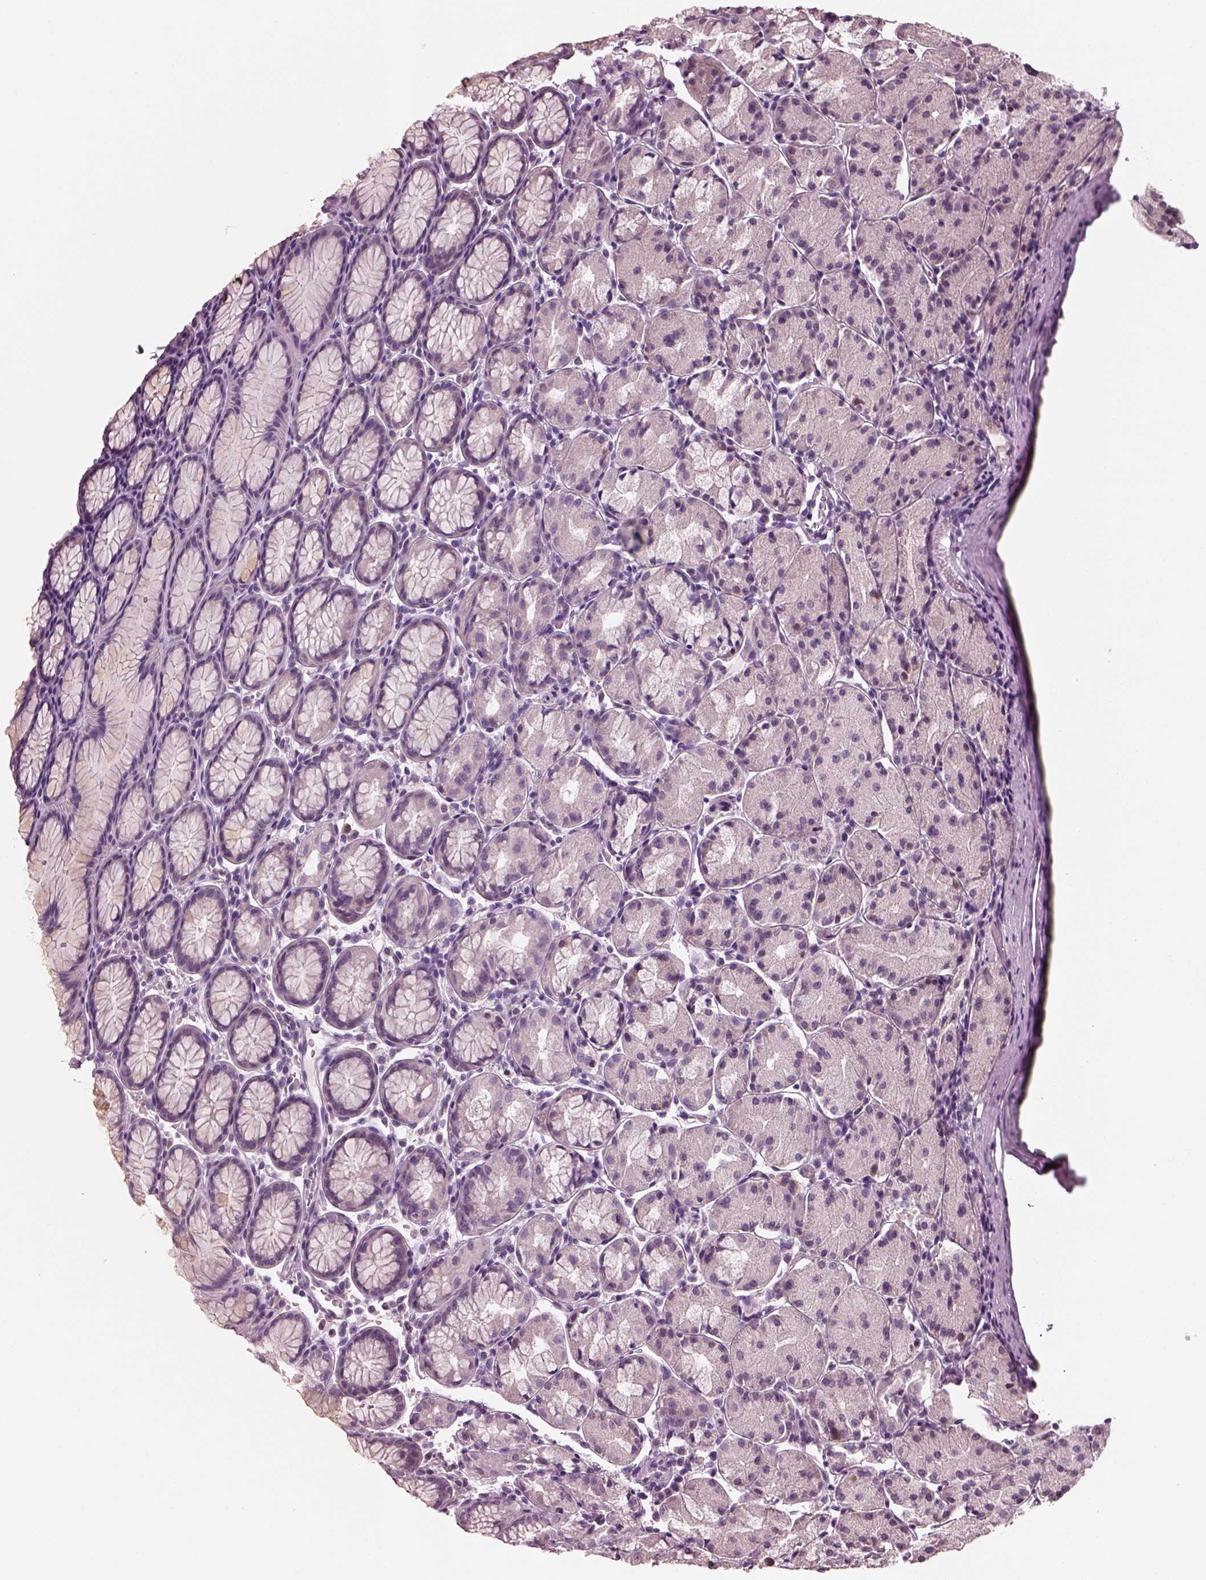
{"staining": {"intensity": "negative", "quantity": "none", "location": "none"}, "tissue": "stomach", "cell_type": "Glandular cells", "image_type": "normal", "snomed": [{"axis": "morphology", "description": "Normal tissue, NOS"}, {"axis": "topography", "description": "Stomach, upper"}], "caption": "The image reveals no staining of glandular cells in benign stomach.", "gene": "SLC27A2", "patient": {"sex": "male", "age": 47}}